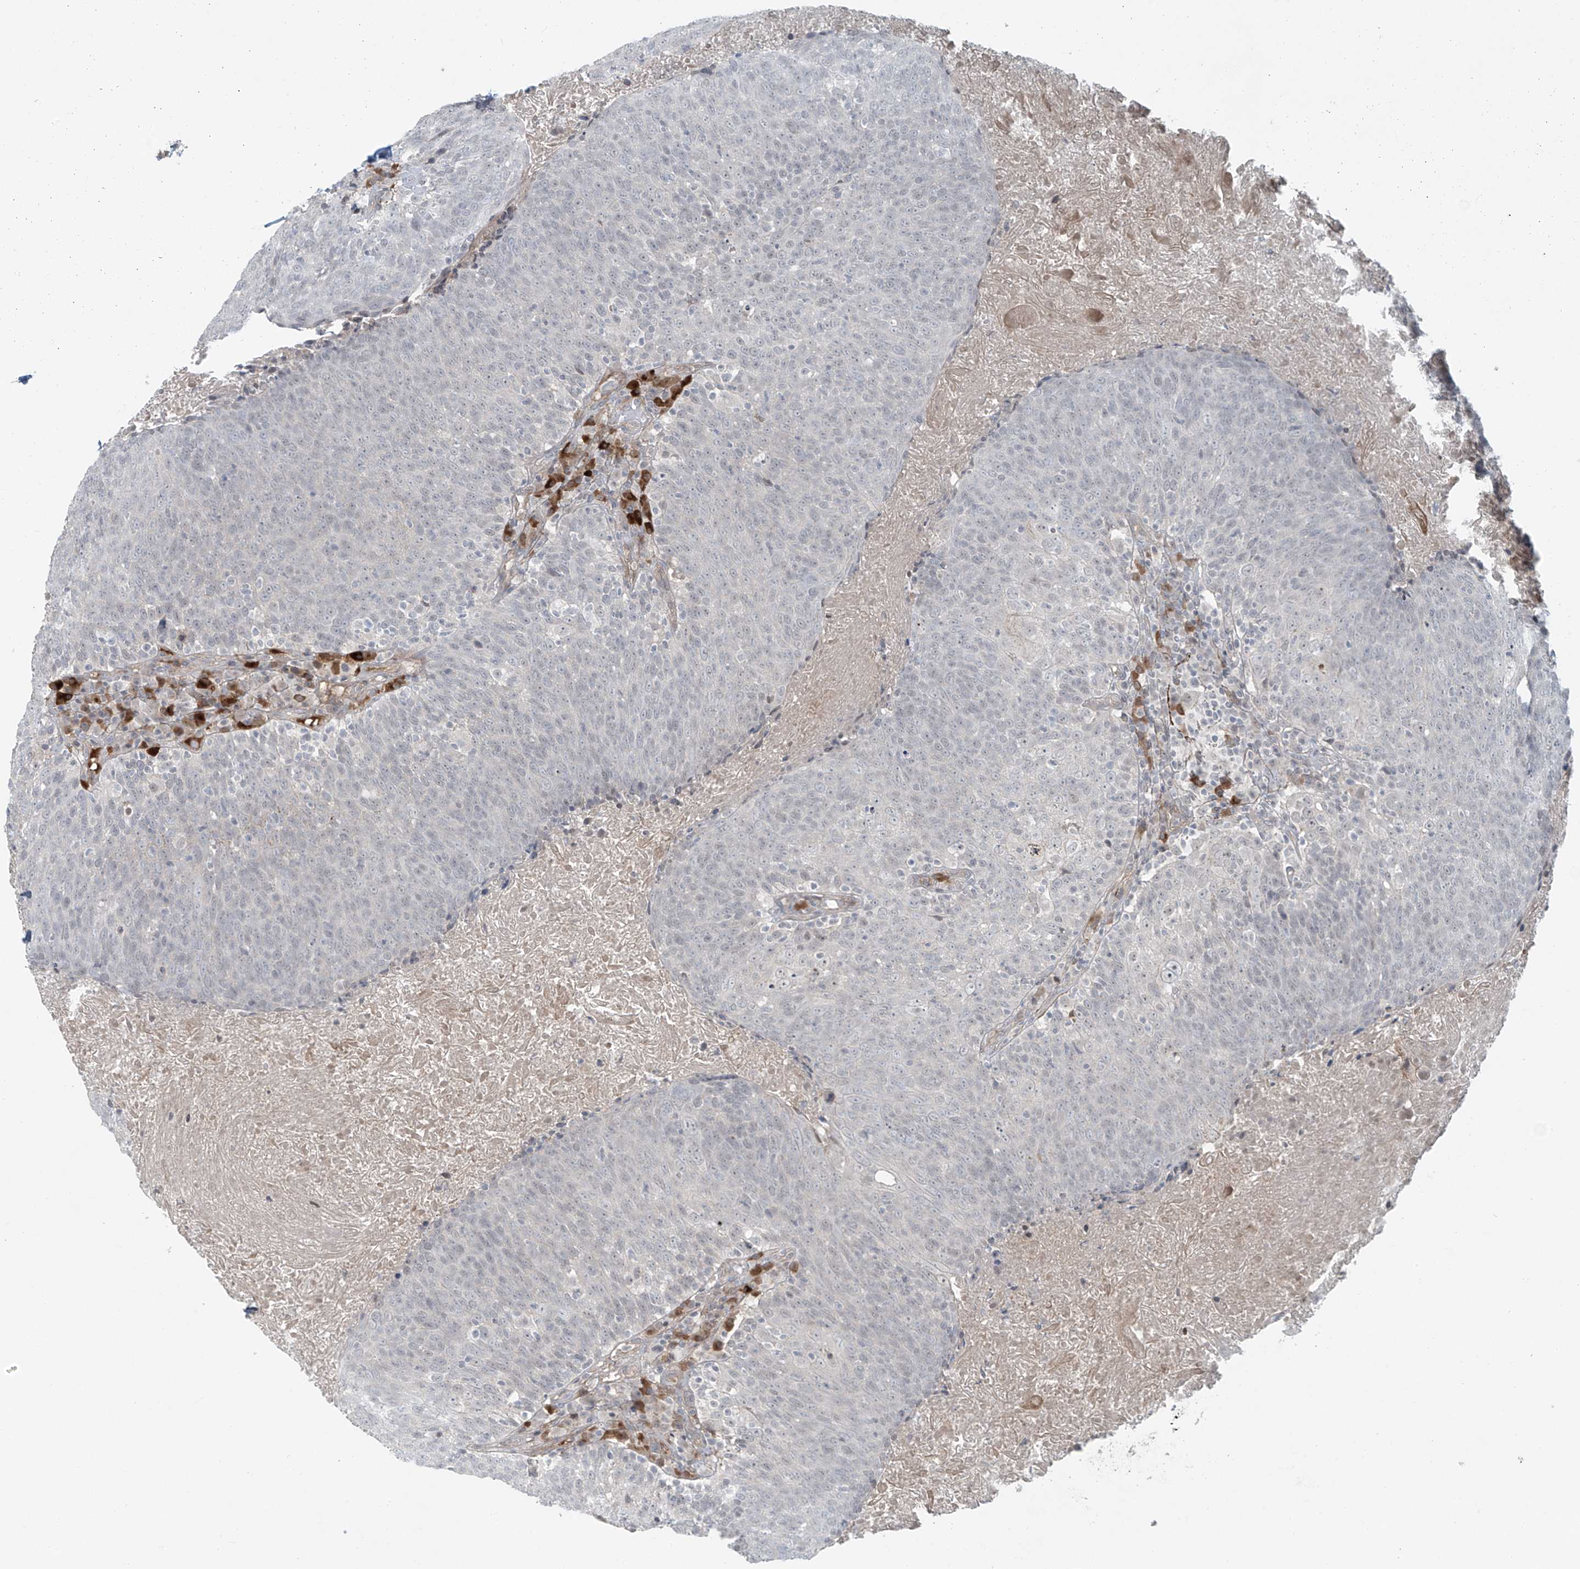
{"staining": {"intensity": "negative", "quantity": "none", "location": "none"}, "tissue": "head and neck cancer", "cell_type": "Tumor cells", "image_type": "cancer", "snomed": [{"axis": "morphology", "description": "Squamous cell carcinoma, NOS"}, {"axis": "morphology", "description": "Squamous cell carcinoma, metastatic, NOS"}, {"axis": "topography", "description": "Lymph node"}, {"axis": "topography", "description": "Head-Neck"}], "caption": "Tumor cells are negative for brown protein staining in head and neck cancer (squamous cell carcinoma).", "gene": "RASGEF1A", "patient": {"sex": "male", "age": 62}}